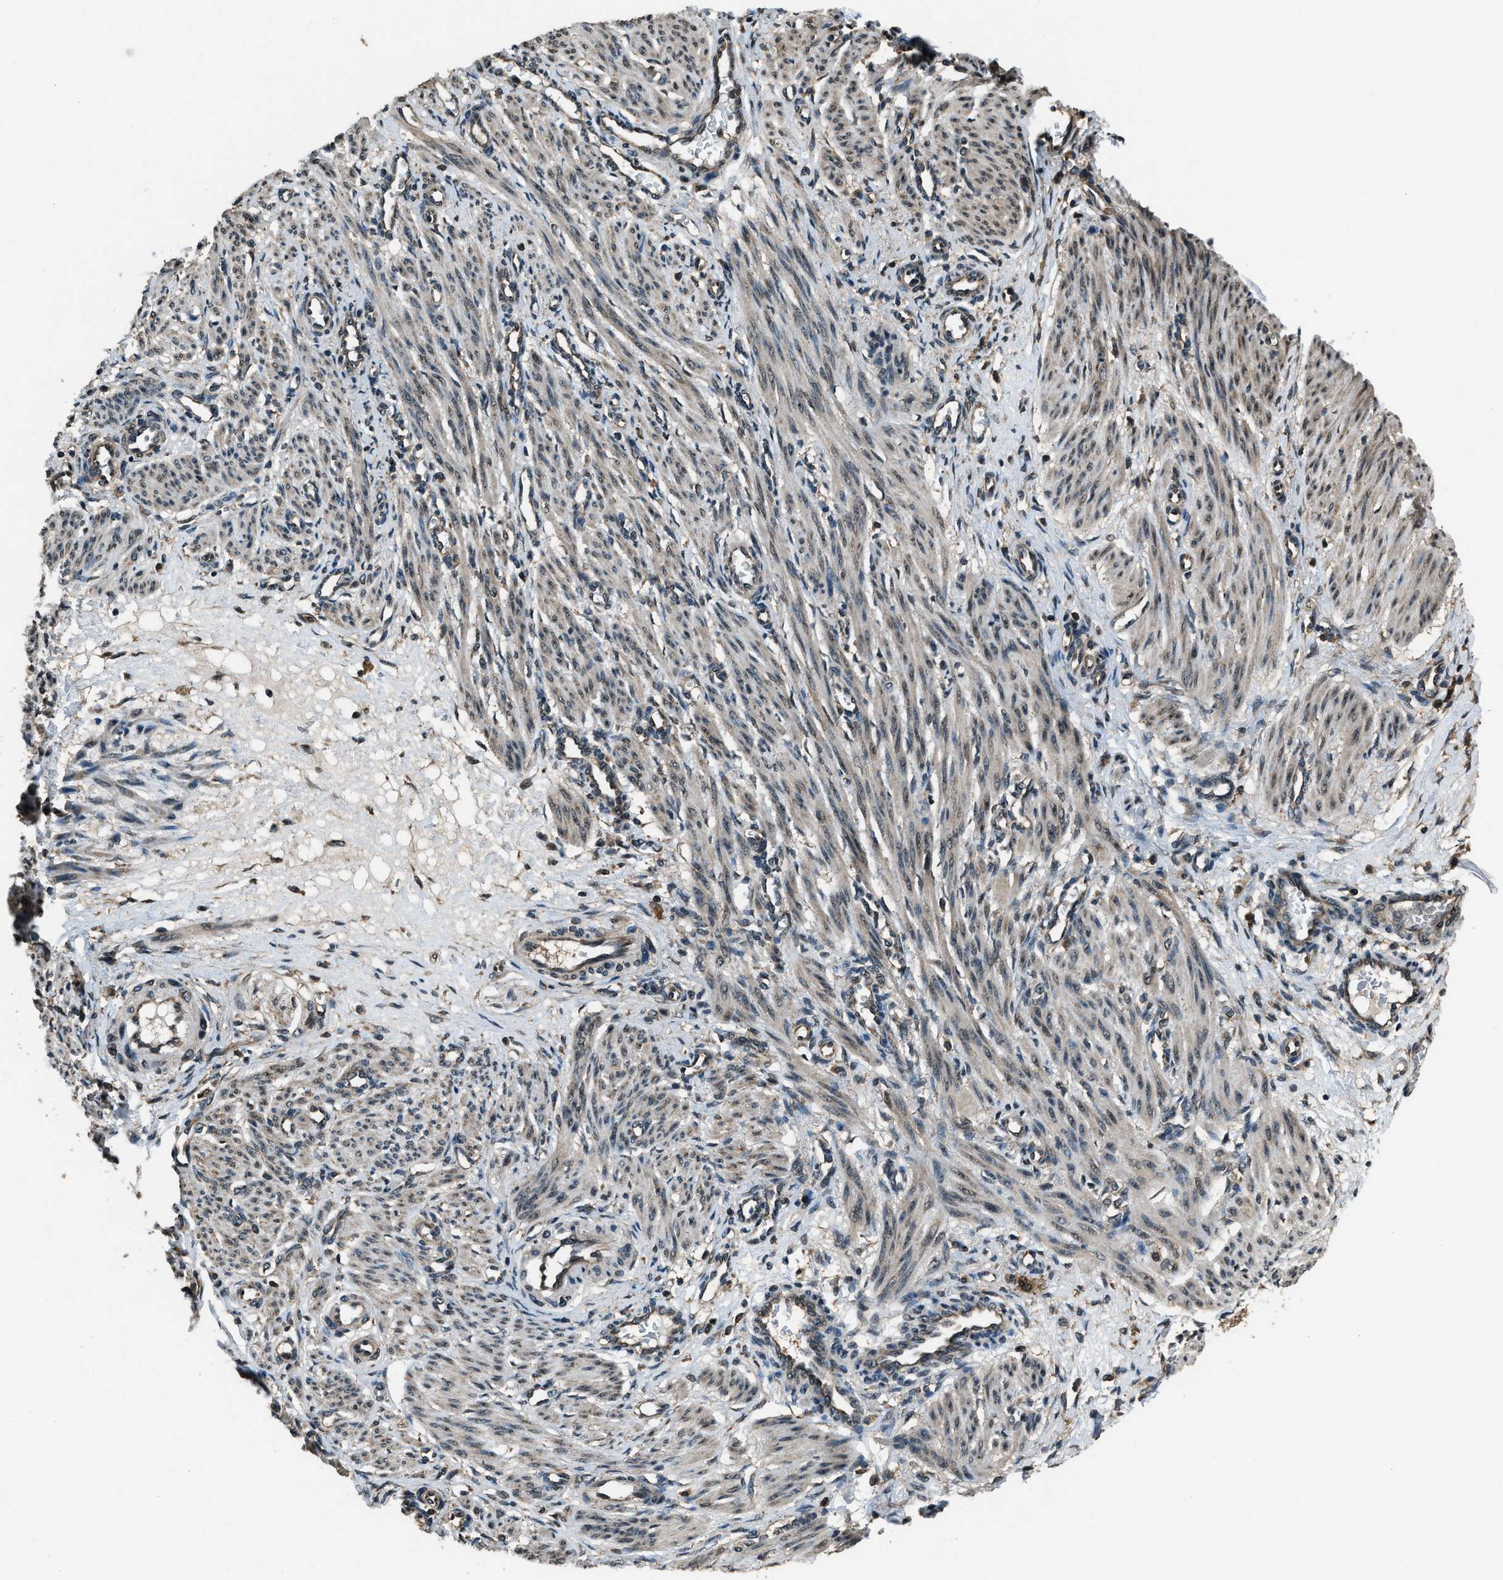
{"staining": {"intensity": "weak", "quantity": ">75%", "location": "cytoplasmic/membranous"}, "tissue": "smooth muscle", "cell_type": "Smooth muscle cells", "image_type": "normal", "snomed": [{"axis": "morphology", "description": "Normal tissue, NOS"}, {"axis": "topography", "description": "Endometrium"}], "caption": "Unremarkable smooth muscle reveals weak cytoplasmic/membranous staining in about >75% of smooth muscle cells, visualized by immunohistochemistry. (Brightfield microscopy of DAB IHC at high magnification).", "gene": "TRIM4", "patient": {"sex": "female", "age": 33}}